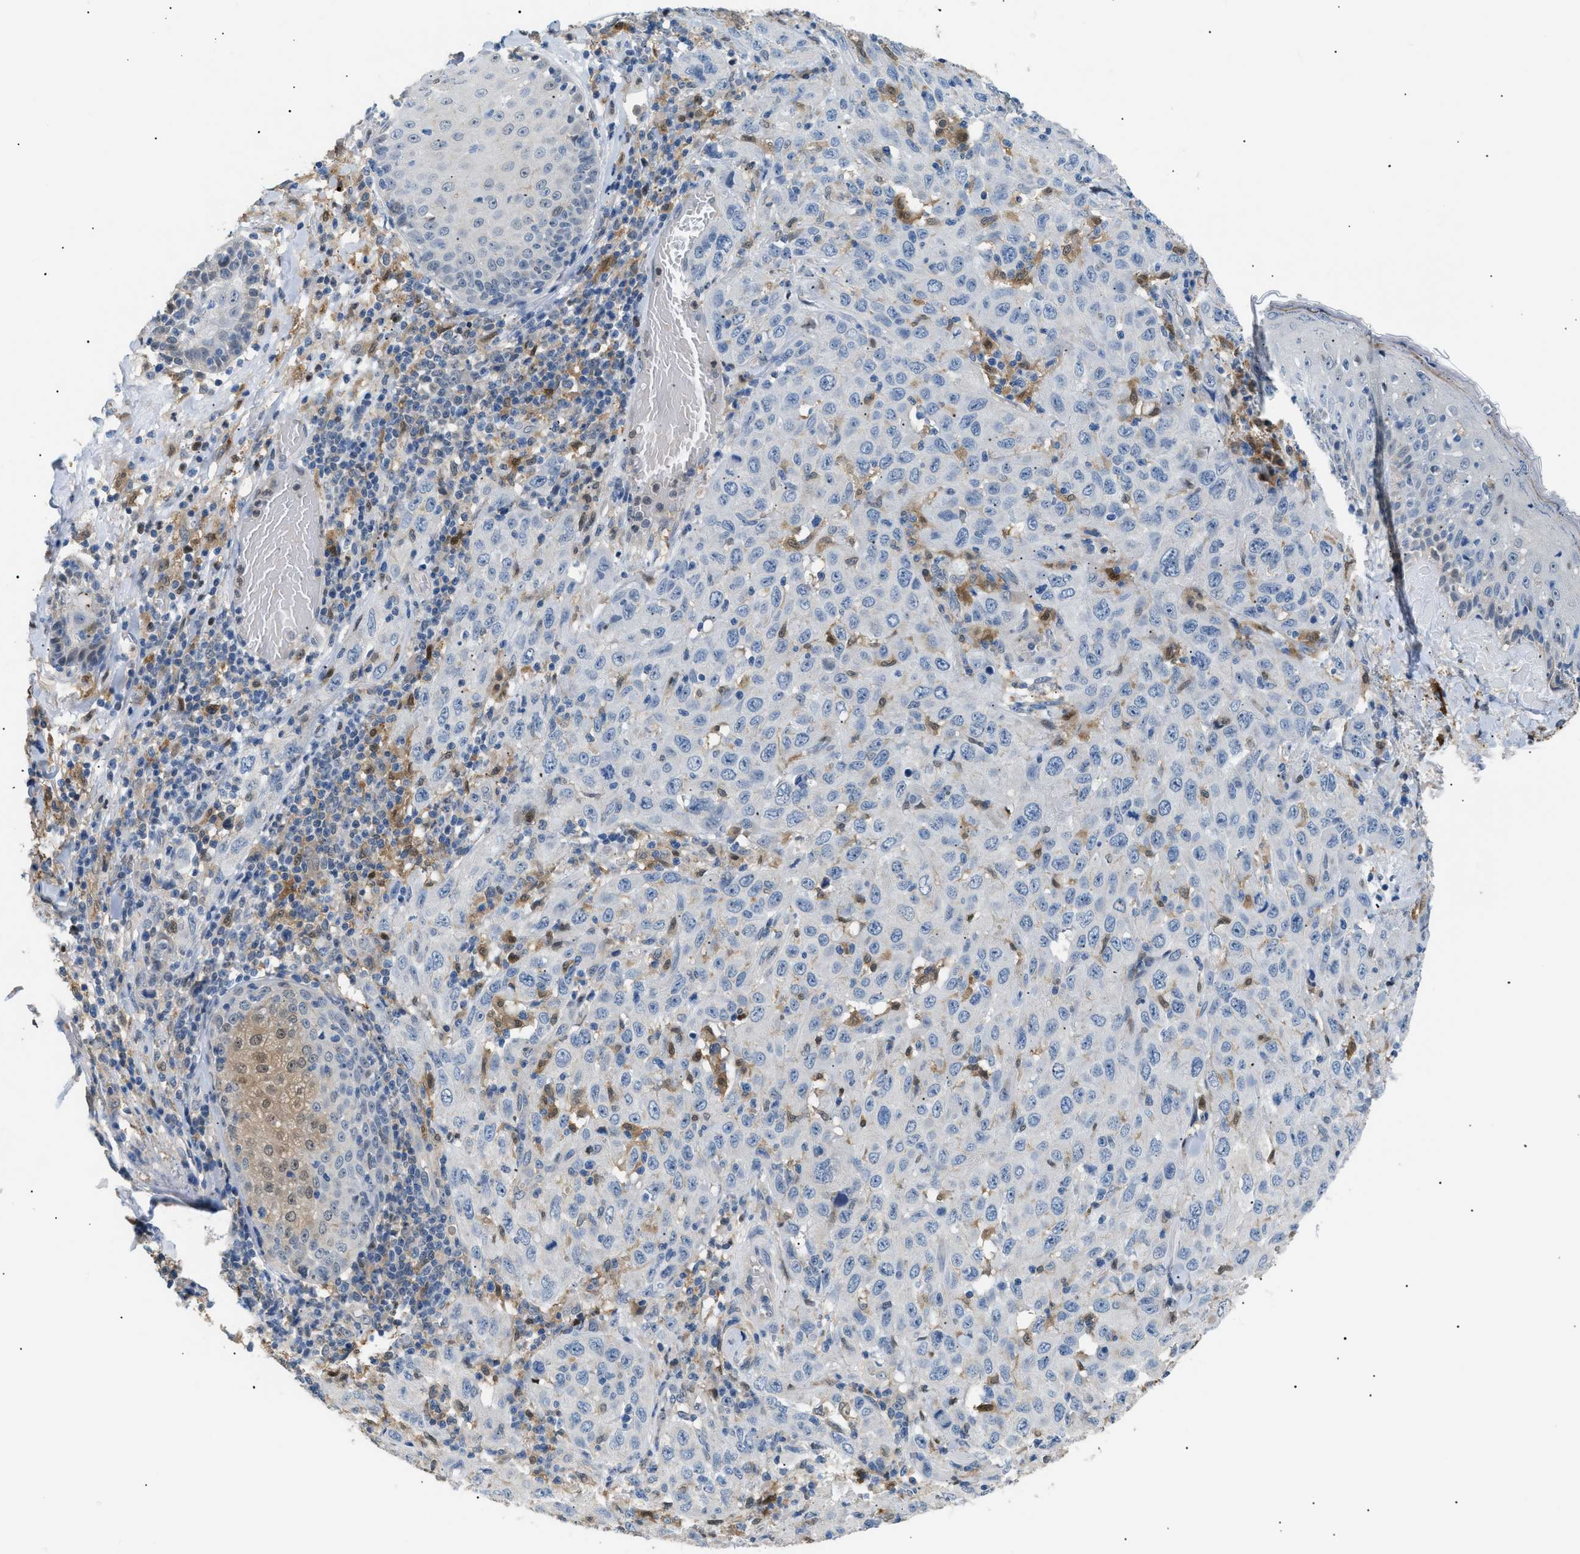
{"staining": {"intensity": "negative", "quantity": "none", "location": "none"}, "tissue": "skin cancer", "cell_type": "Tumor cells", "image_type": "cancer", "snomed": [{"axis": "morphology", "description": "Squamous cell carcinoma, NOS"}, {"axis": "topography", "description": "Skin"}], "caption": "A high-resolution micrograph shows immunohistochemistry staining of skin squamous cell carcinoma, which exhibits no significant expression in tumor cells.", "gene": "AKR1A1", "patient": {"sex": "female", "age": 88}}